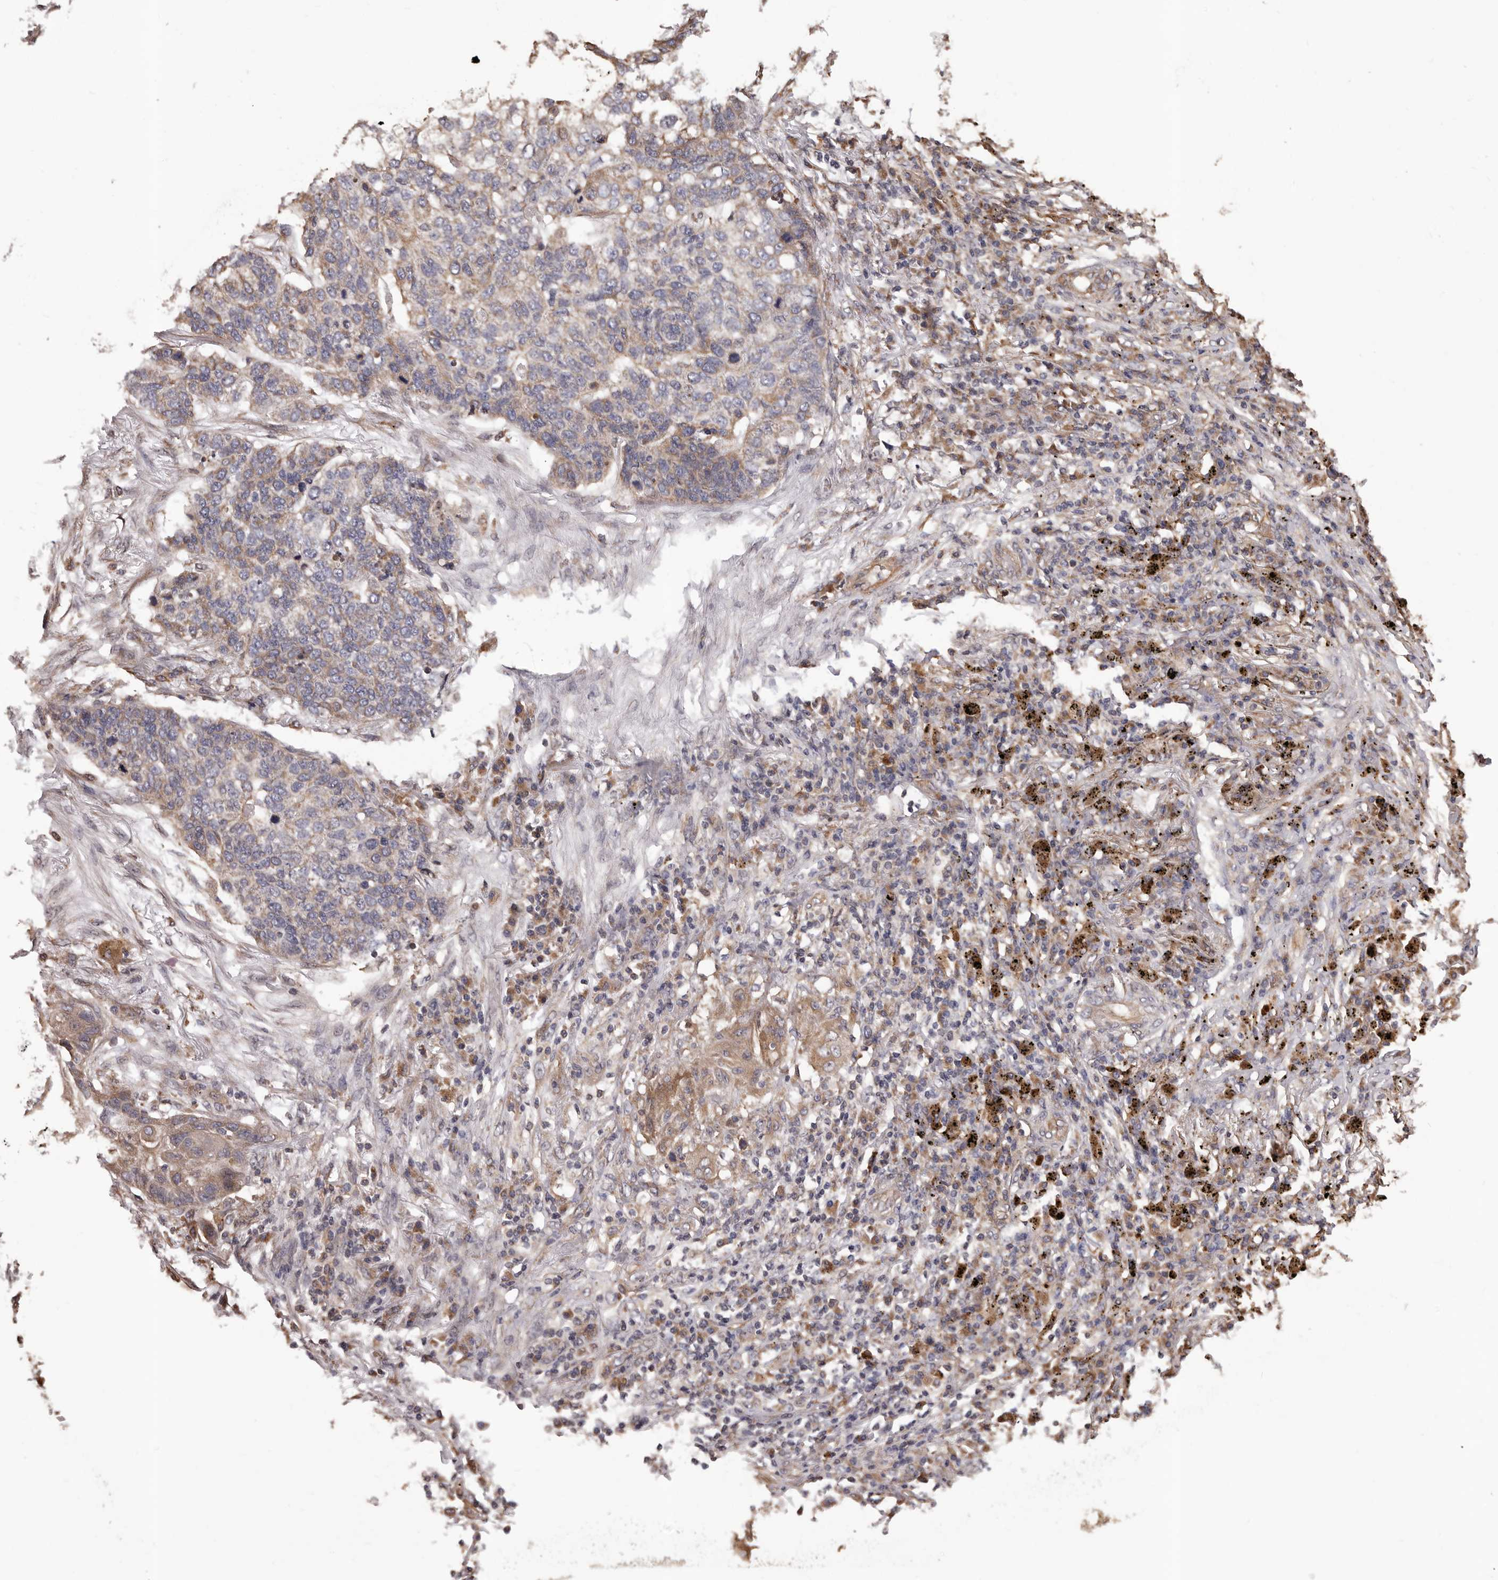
{"staining": {"intensity": "weak", "quantity": "<25%", "location": "cytoplasmic/membranous"}, "tissue": "lung cancer", "cell_type": "Tumor cells", "image_type": "cancer", "snomed": [{"axis": "morphology", "description": "Squamous cell carcinoma, NOS"}, {"axis": "topography", "description": "Lung"}], "caption": "Immunohistochemical staining of lung squamous cell carcinoma displays no significant positivity in tumor cells.", "gene": "CEP104", "patient": {"sex": "female", "age": 63}}